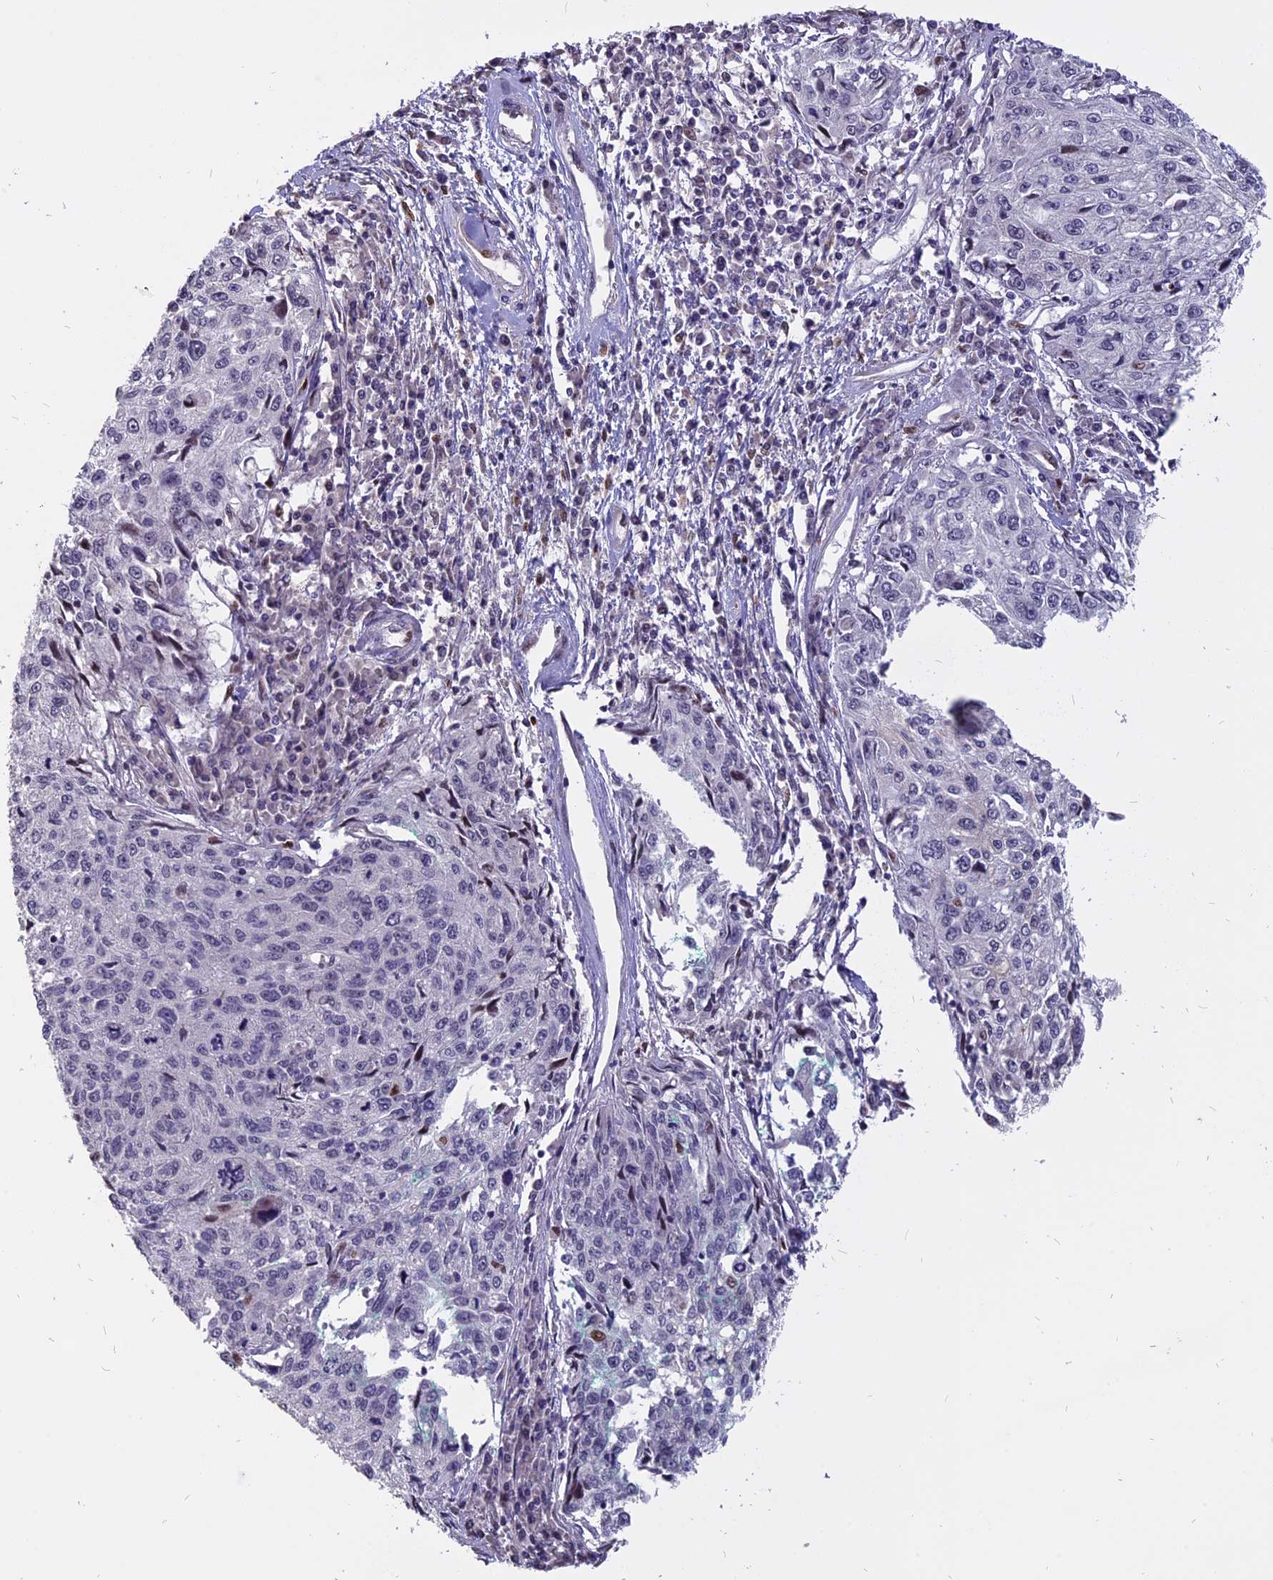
{"staining": {"intensity": "negative", "quantity": "none", "location": "none"}, "tissue": "cervical cancer", "cell_type": "Tumor cells", "image_type": "cancer", "snomed": [{"axis": "morphology", "description": "Squamous cell carcinoma, NOS"}, {"axis": "topography", "description": "Cervix"}], "caption": "This is a image of immunohistochemistry (IHC) staining of cervical squamous cell carcinoma, which shows no positivity in tumor cells. (IHC, brightfield microscopy, high magnification).", "gene": "TMEM263", "patient": {"sex": "female", "age": 57}}